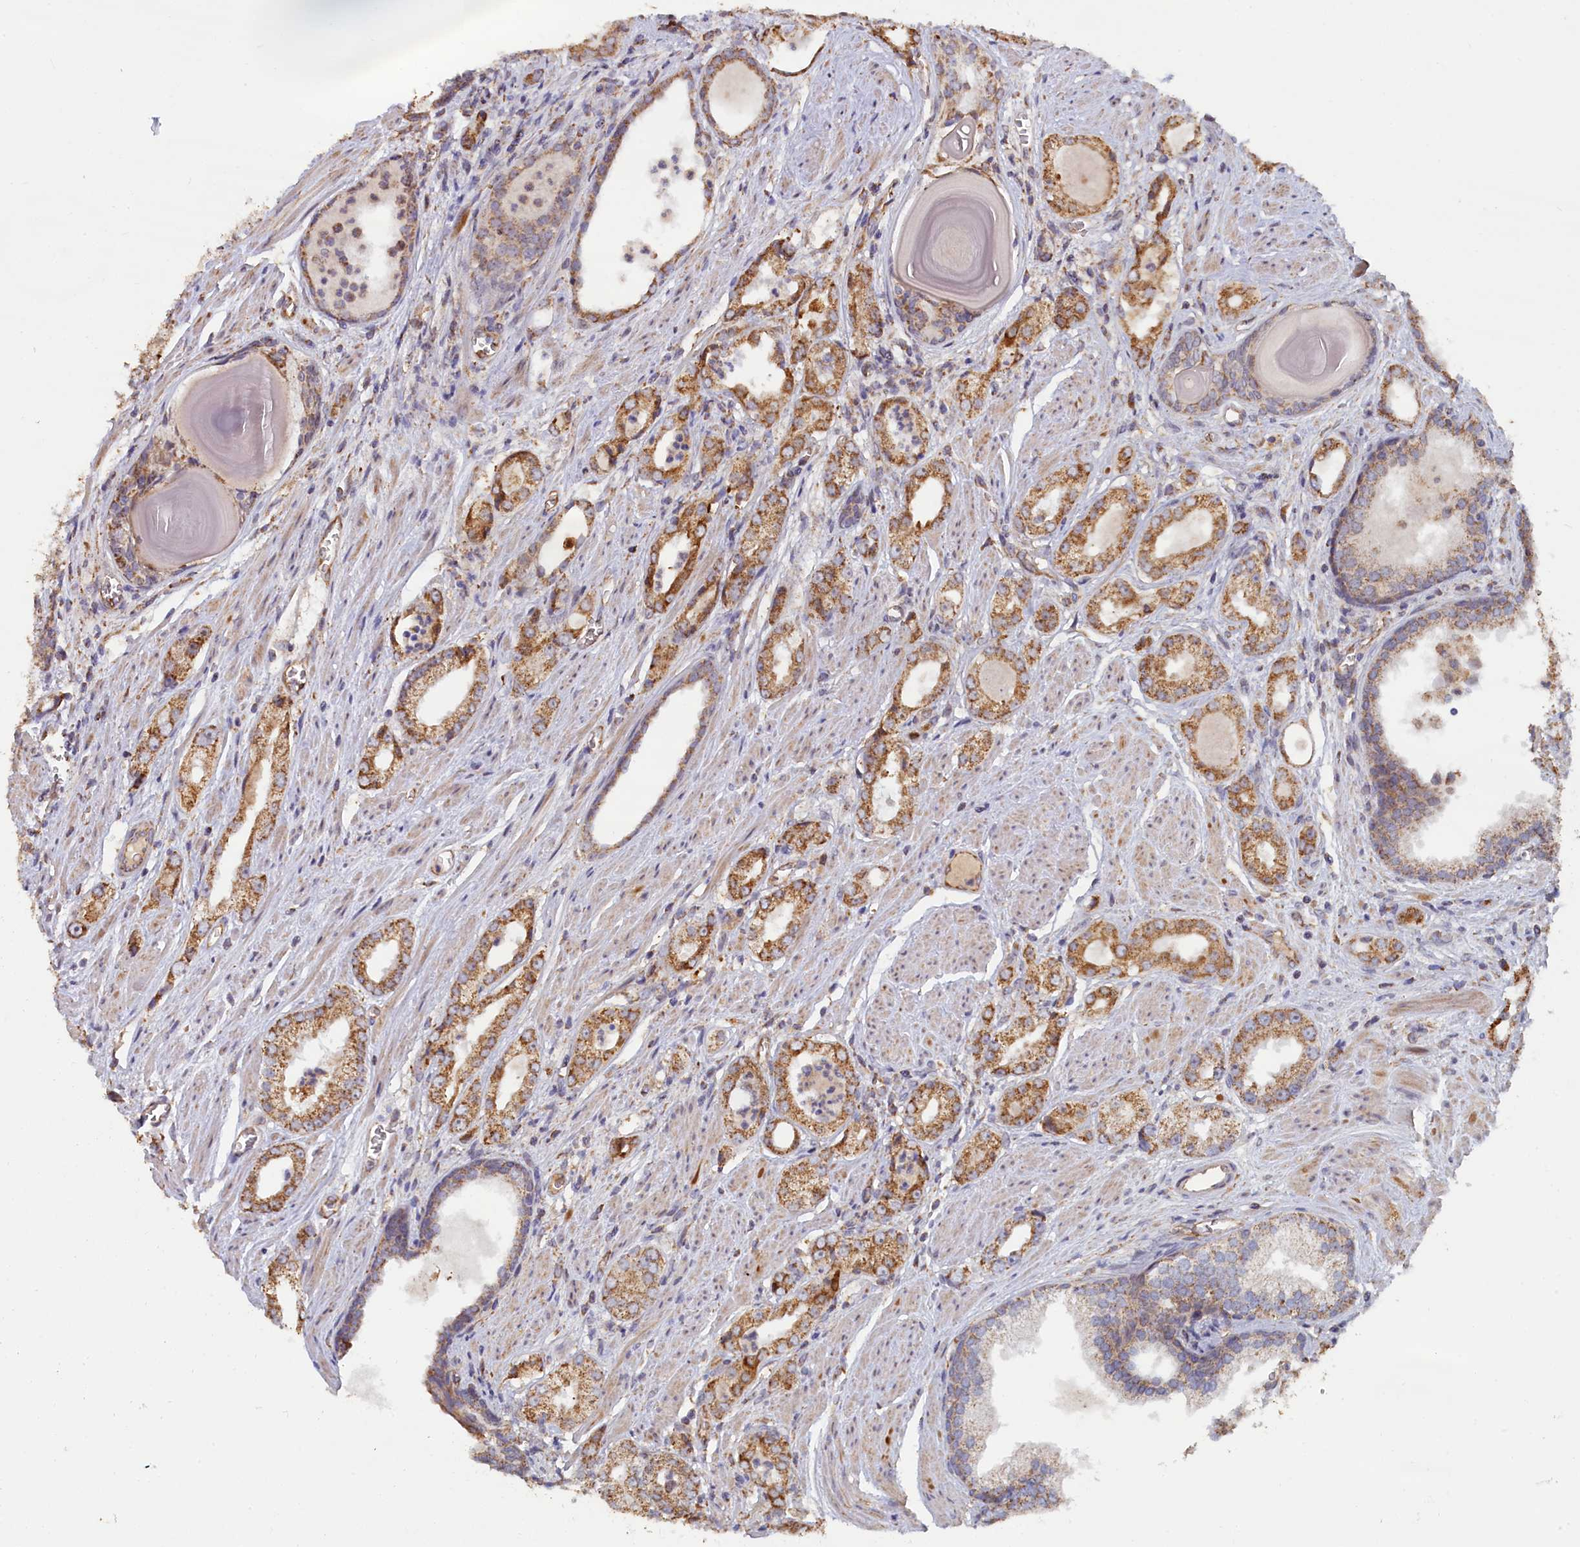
{"staining": {"intensity": "moderate", "quantity": ">75%", "location": "cytoplasmic/membranous"}, "tissue": "prostate cancer", "cell_type": "Tumor cells", "image_type": "cancer", "snomed": [{"axis": "morphology", "description": "Adenocarcinoma, Low grade"}, {"axis": "topography", "description": "Prostate"}], "caption": "Protein staining demonstrates moderate cytoplasmic/membranous staining in about >75% of tumor cells in prostate cancer (low-grade adenocarcinoma).", "gene": "ZNF816", "patient": {"sex": "male", "age": 54}}